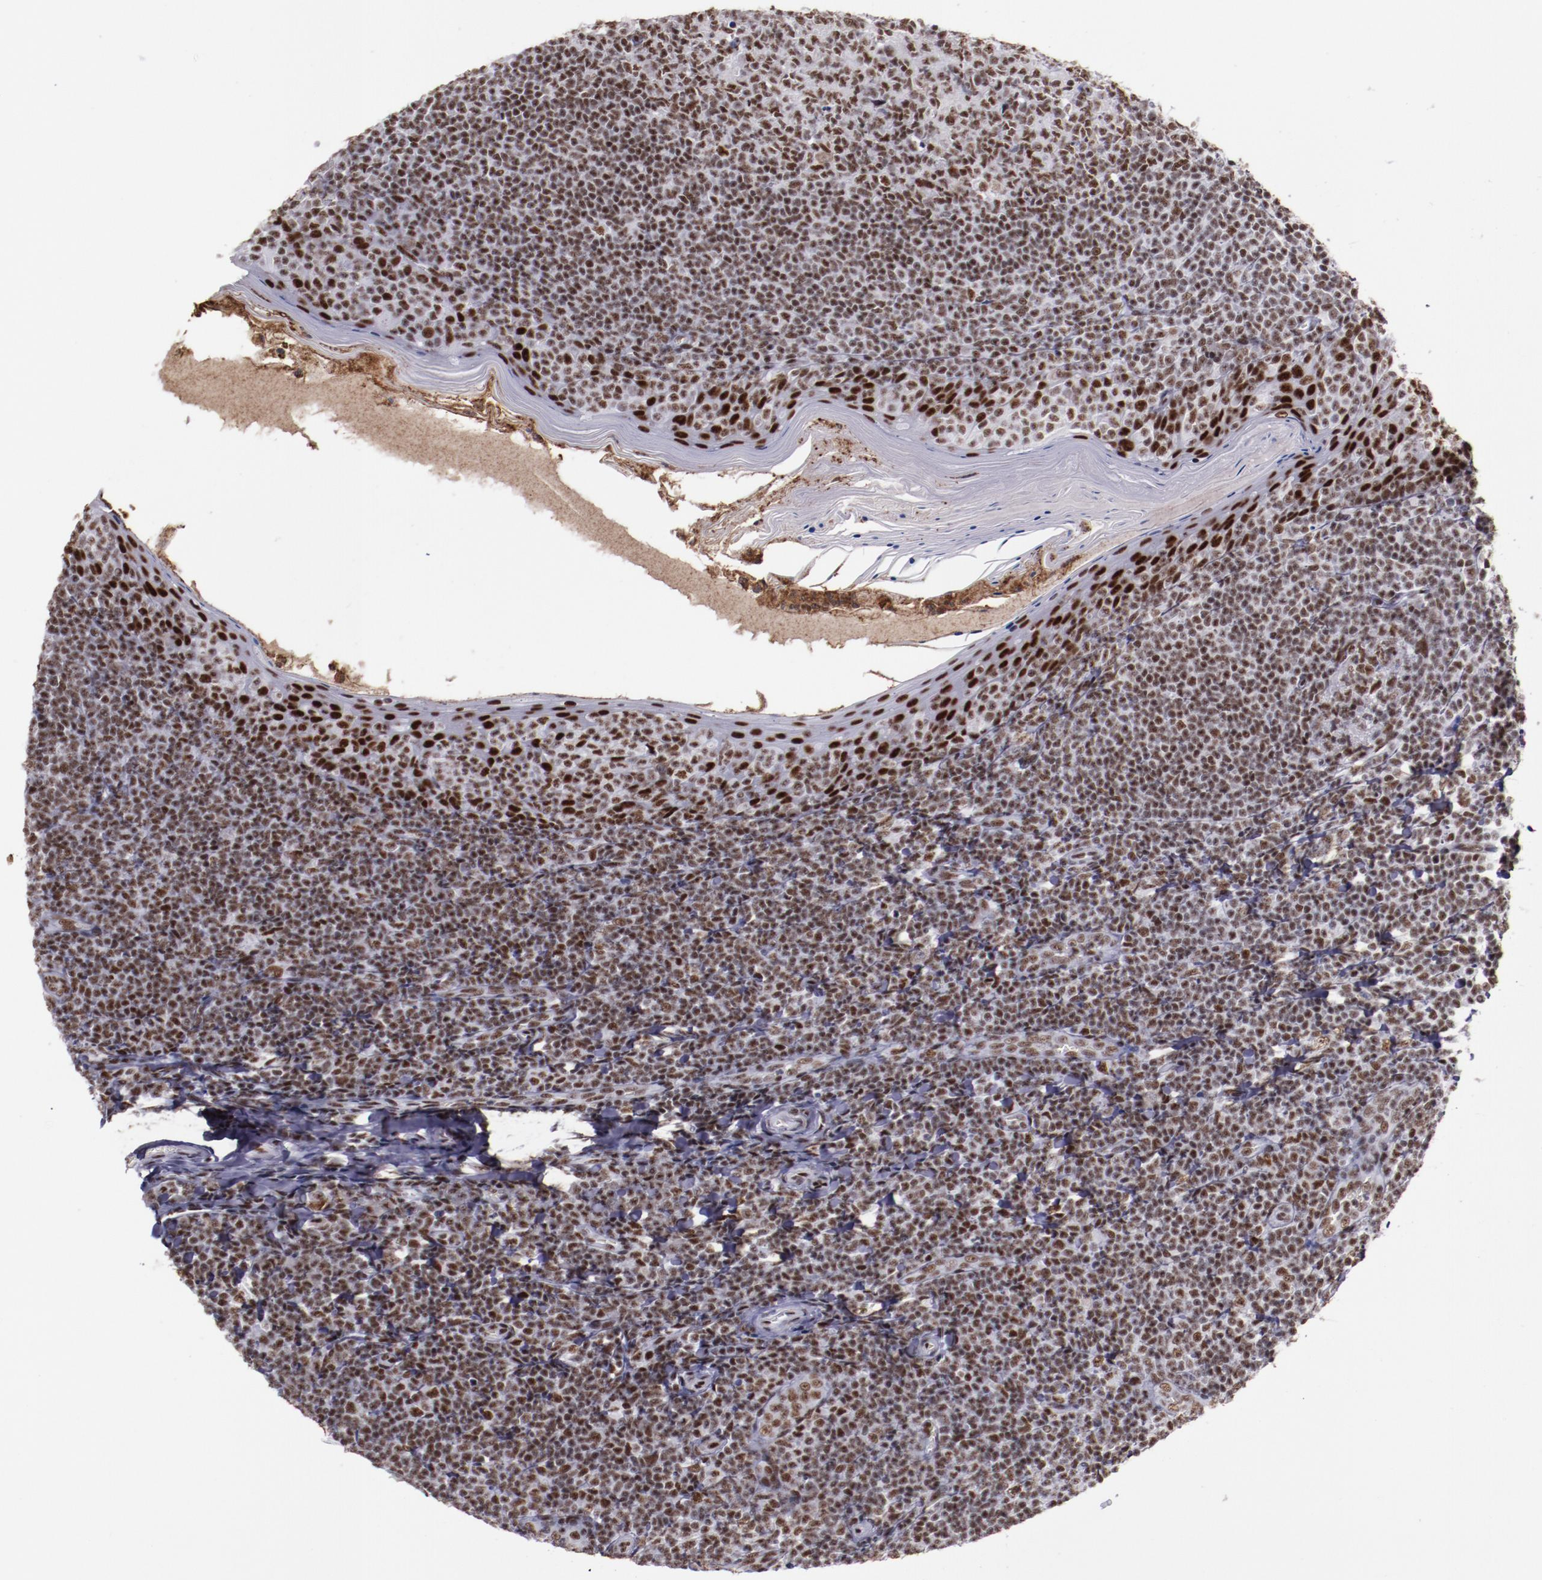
{"staining": {"intensity": "moderate", "quantity": ">75%", "location": "nuclear"}, "tissue": "tonsil", "cell_type": "Germinal center cells", "image_type": "normal", "snomed": [{"axis": "morphology", "description": "Normal tissue, NOS"}, {"axis": "topography", "description": "Tonsil"}], "caption": "Immunohistochemical staining of unremarkable tonsil exhibits moderate nuclear protein staining in approximately >75% of germinal center cells.", "gene": "PPP4R3A", "patient": {"sex": "male", "age": 31}}